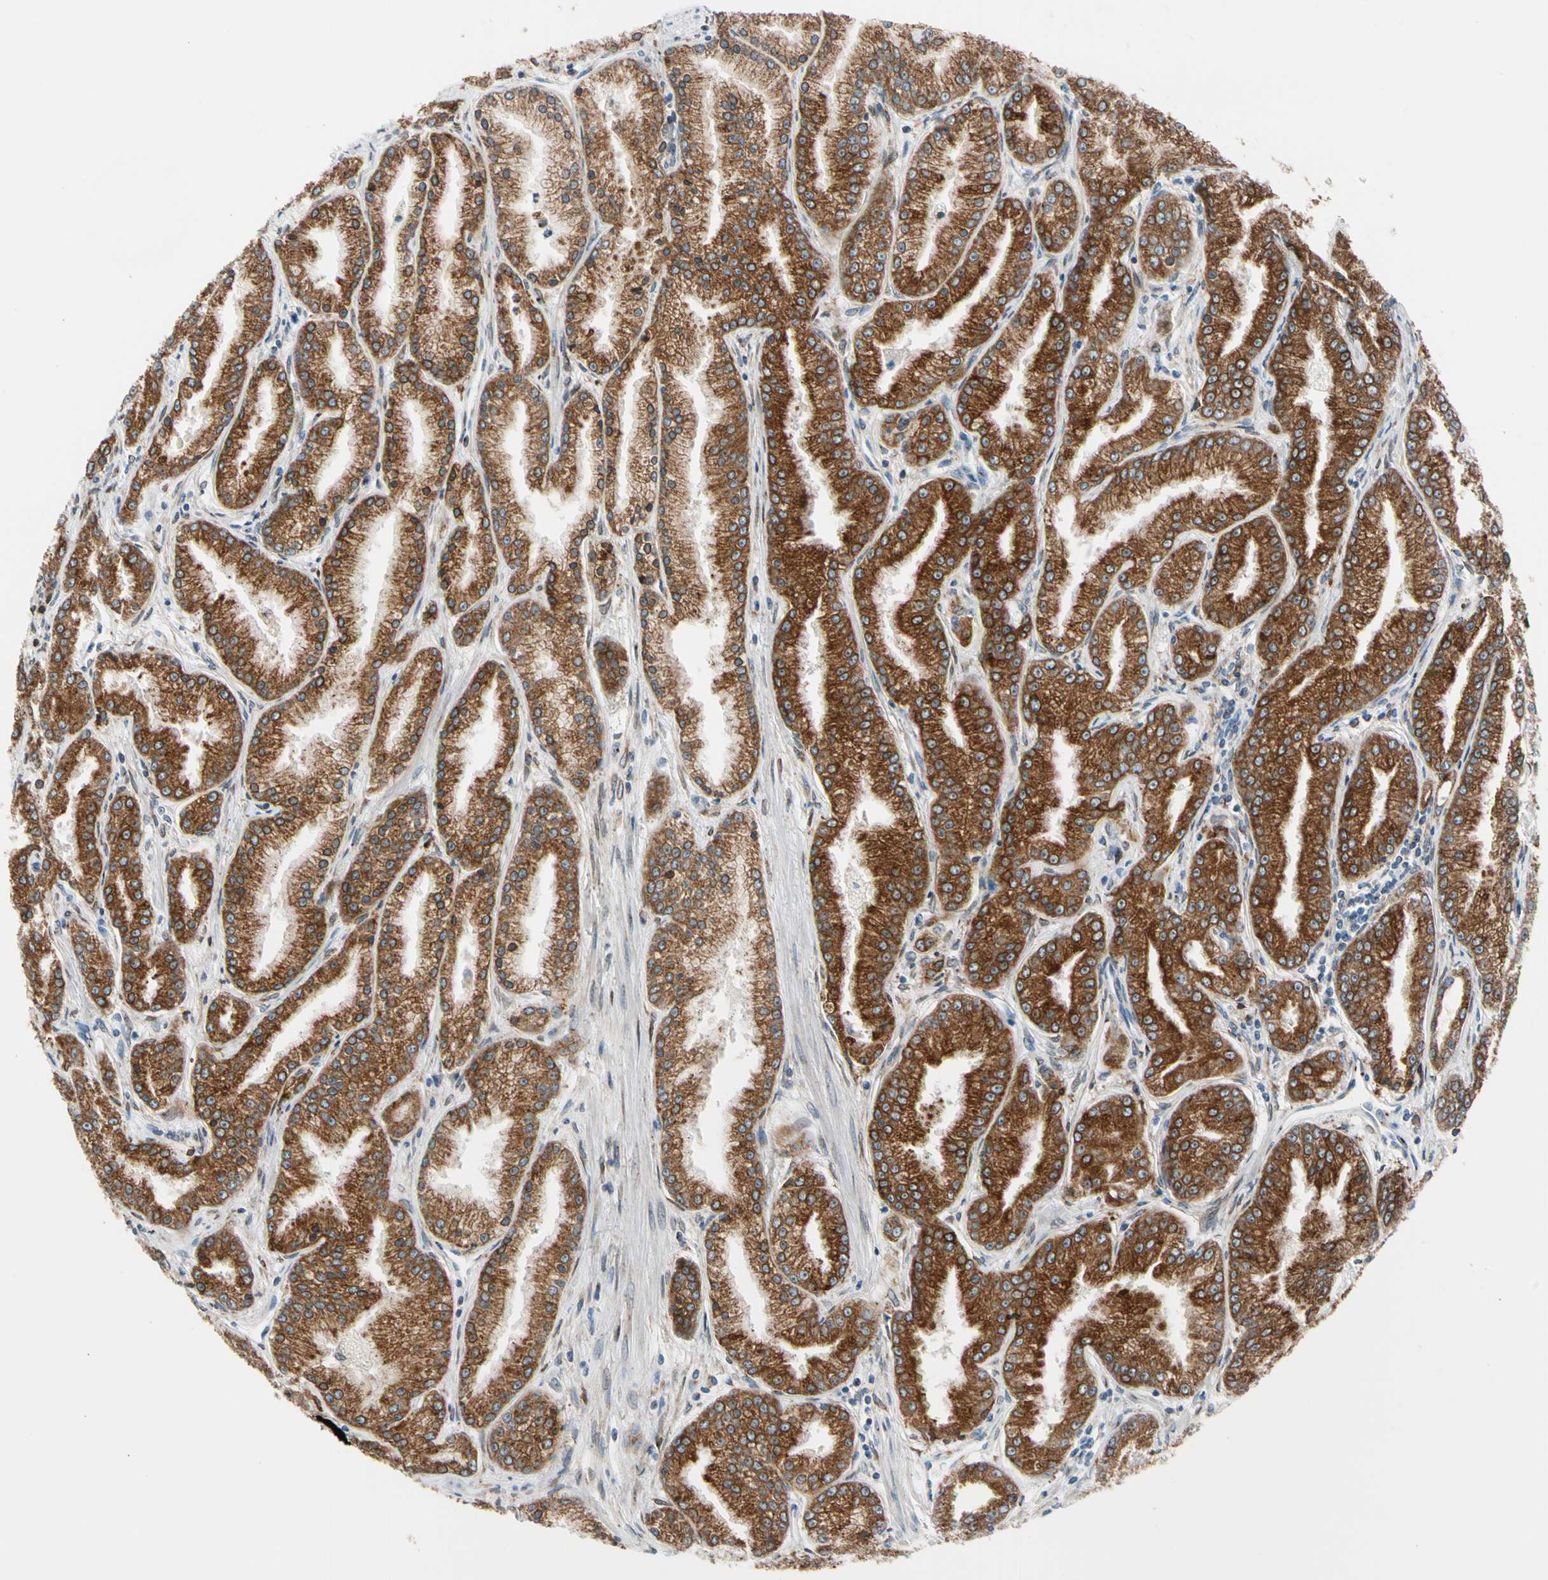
{"staining": {"intensity": "strong", "quantity": ">75%", "location": "cytoplasmic/membranous"}, "tissue": "prostate cancer", "cell_type": "Tumor cells", "image_type": "cancer", "snomed": [{"axis": "morphology", "description": "Adenocarcinoma, High grade"}, {"axis": "topography", "description": "Prostate"}], "caption": "Prostate adenocarcinoma (high-grade) stained for a protein (brown) displays strong cytoplasmic/membranous positive staining in approximately >75% of tumor cells.", "gene": "NUCB1", "patient": {"sex": "male", "age": 61}}